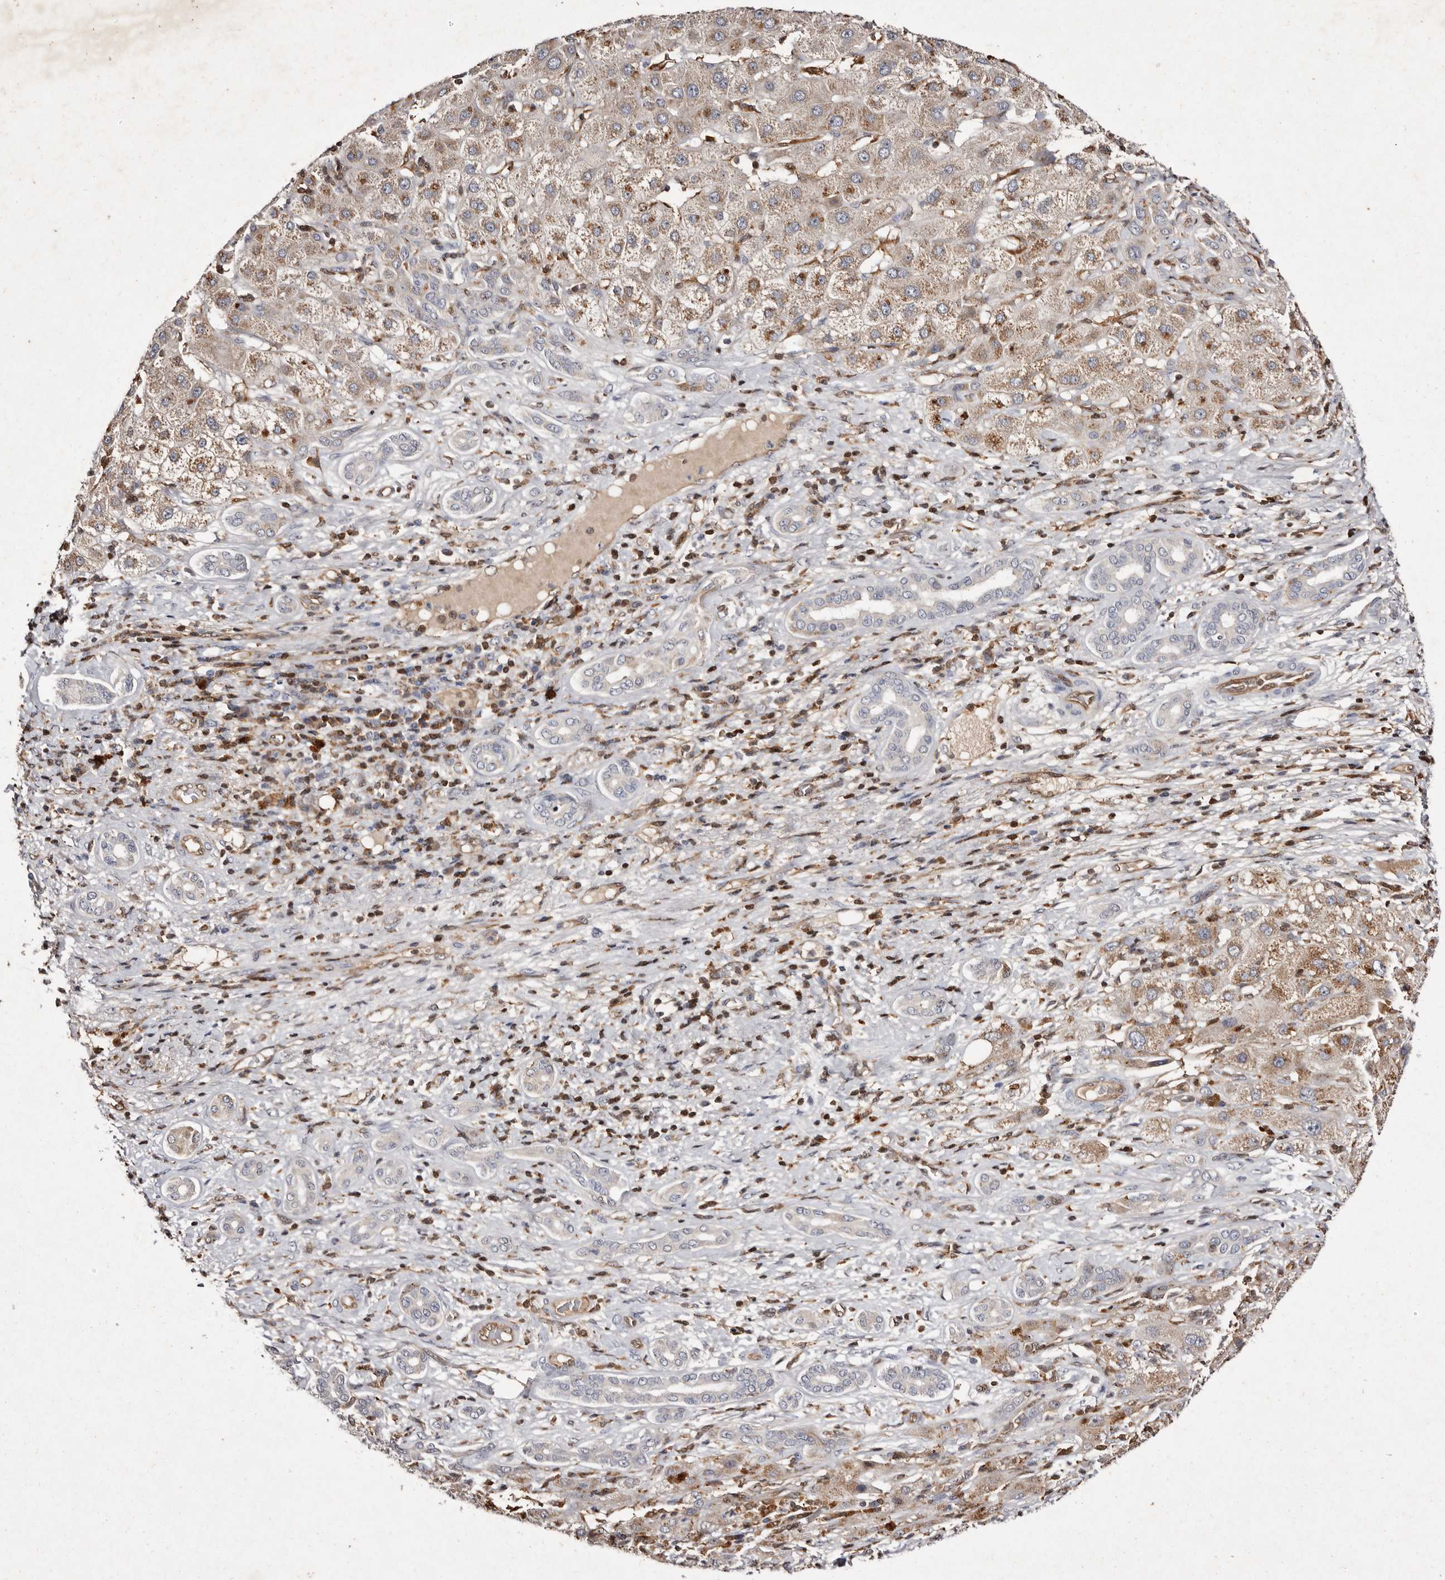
{"staining": {"intensity": "moderate", "quantity": "<25%", "location": "cytoplasmic/membranous"}, "tissue": "liver cancer", "cell_type": "Tumor cells", "image_type": "cancer", "snomed": [{"axis": "morphology", "description": "Carcinoma, Hepatocellular, NOS"}, {"axis": "topography", "description": "Liver"}], "caption": "High-magnification brightfield microscopy of liver cancer (hepatocellular carcinoma) stained with DAB (3,3'-diaminobenzidine) (brown) and counterstained with hematoxylin (blue). tumor cells exhibit moderate cytoplasmic/membranous positivity is appreciated in approximately<25% of cells. Using DAB (brown) and hematoxylin (blue) stains, captured at high magnification using brightfield microscopy.", "gene": "GIMAP4", "patient": {"sex": "male", "age": 65}}